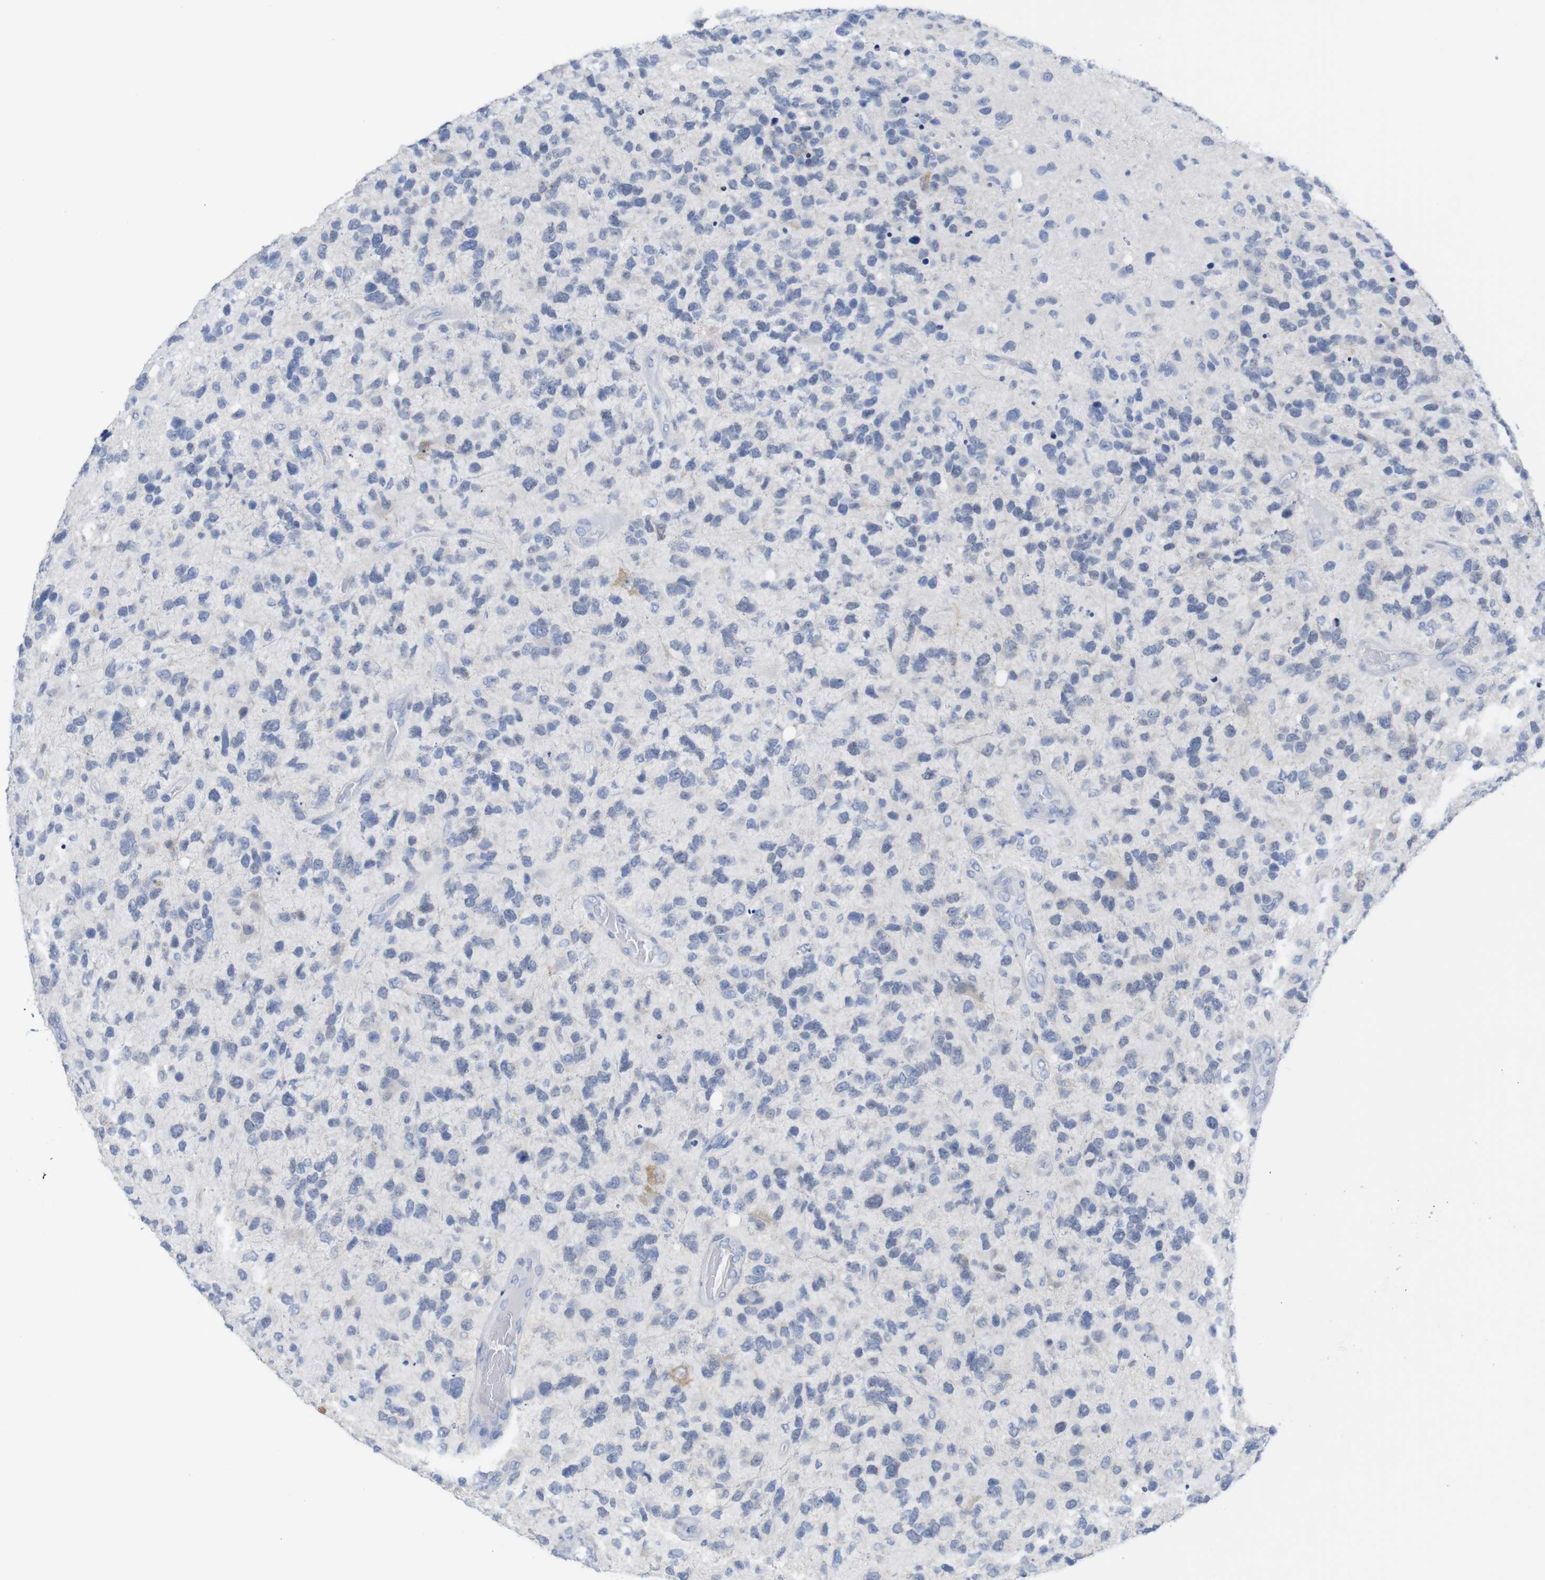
{"staining": {"intensity": "negative", "quantity": "none", "location": "none"}, "tissue": "glioma", "cell_type": "Tumor cells", "image_type": "cancer", "snomed": [{"axis": "morphology", "description": "Glioma, malignant, High grade"}, {"axis": "topography", "description": "Brain"}], "caption": "Immunohistochemistry micrograph of neoplastic tissue: human high-grade glioma (malignant) stained with DAB (3,3'-diaminobenzidine) shows no significant protein positivity in tumor cells.", "gene": "PNMA1", "patient": {"sex": "female", "age": 58}}